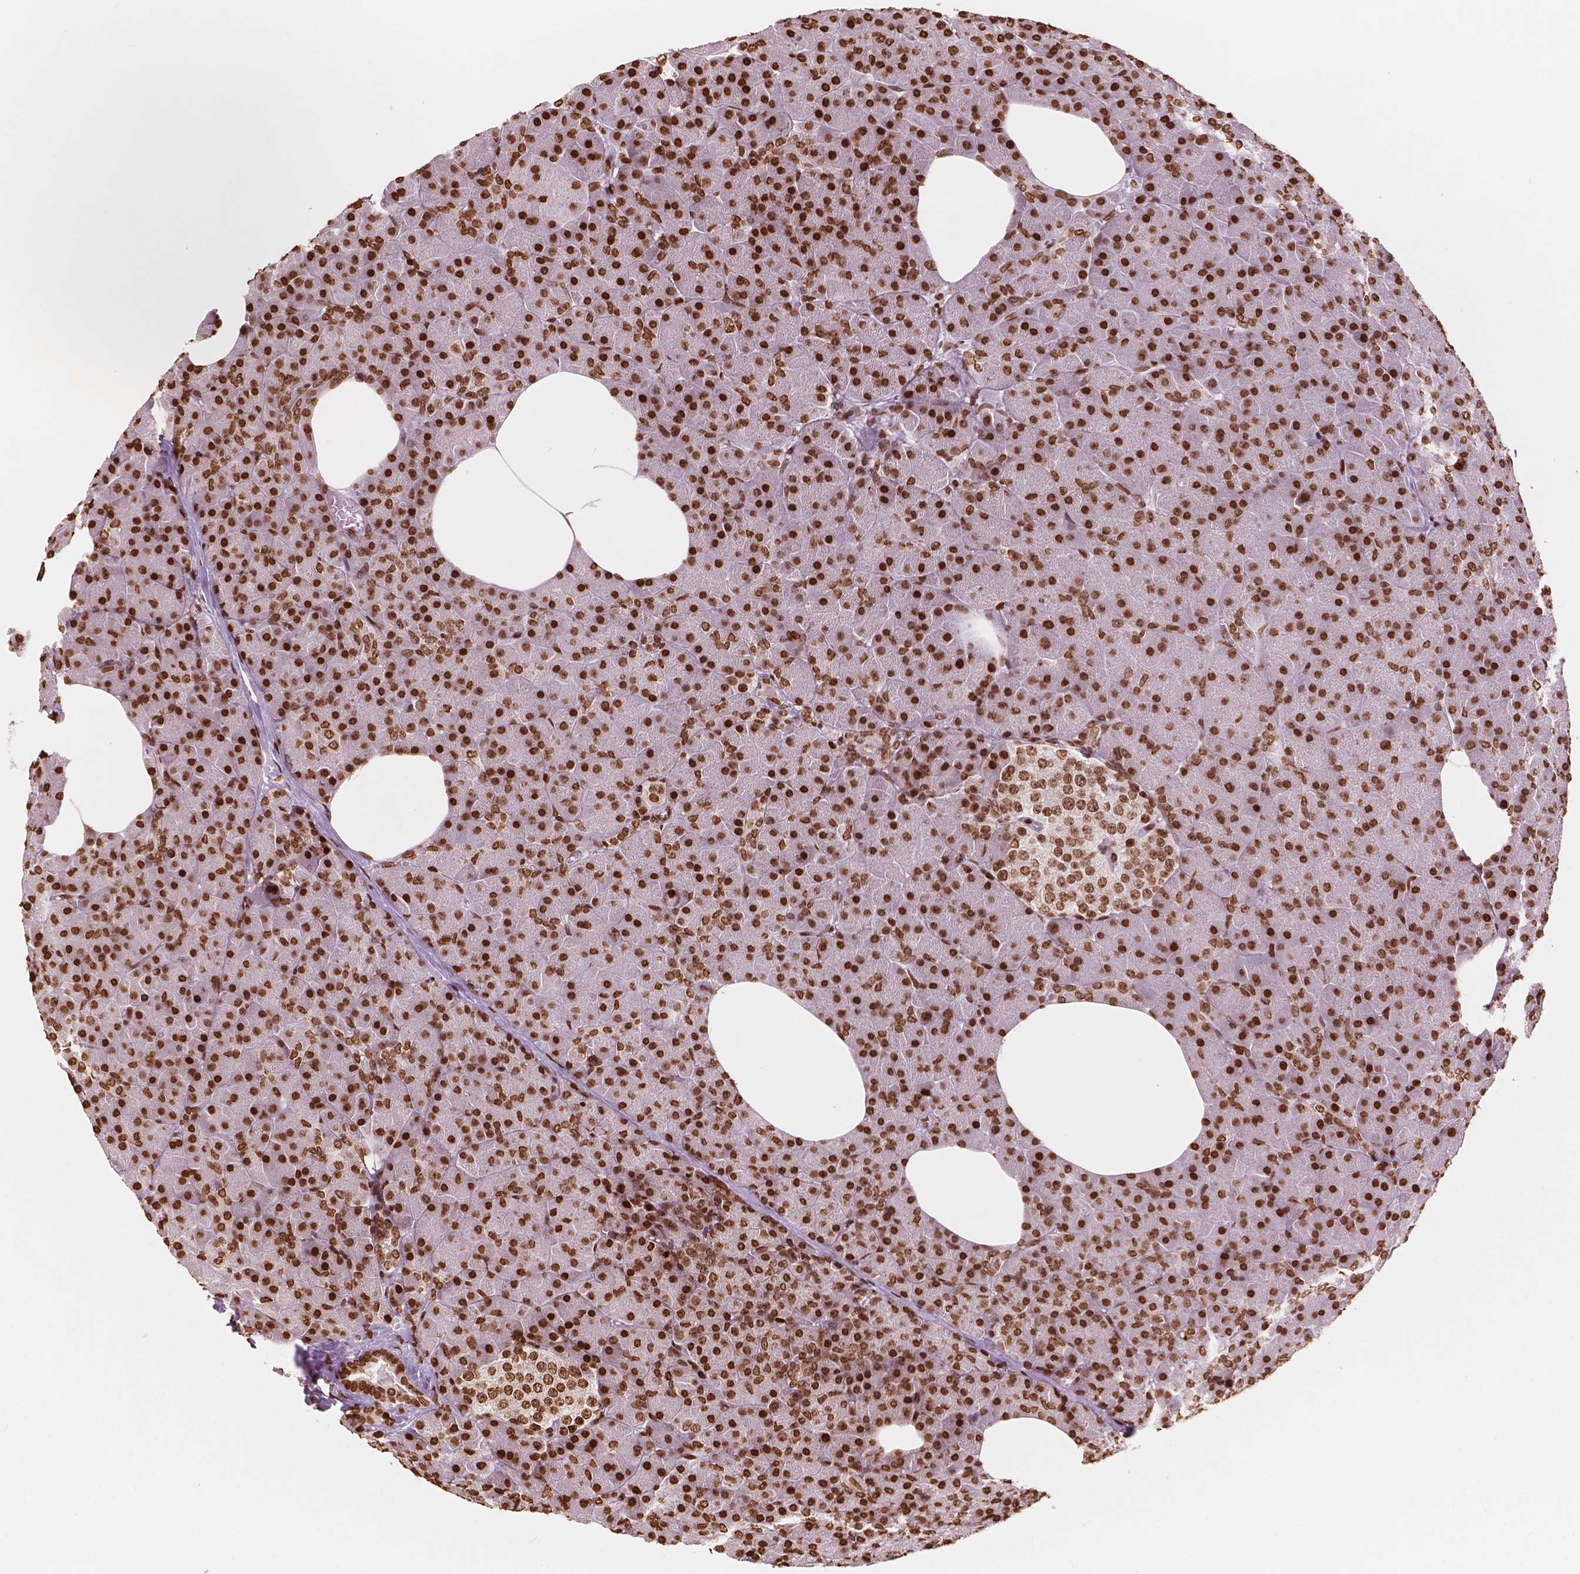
{"staining": {"intensity": "strong", "quantity": ">75%", "location": "nuclear"}, "tissue": "pancreas", "cell_type": "Exocrine glandular cells", "image_type": "normal", "snomed": [{"axis": "morphology", "description": "Normal tissue, NOS"}, {"axis": "topography", "description": "Pancreas"}], "caption": "This is an image of IHC staining of benign pancreas, which shows strong positivity in the nuclear of exocrine glandular cells.", "gene": "H3C7", "patient": {"sex": "female", "age": 45}}